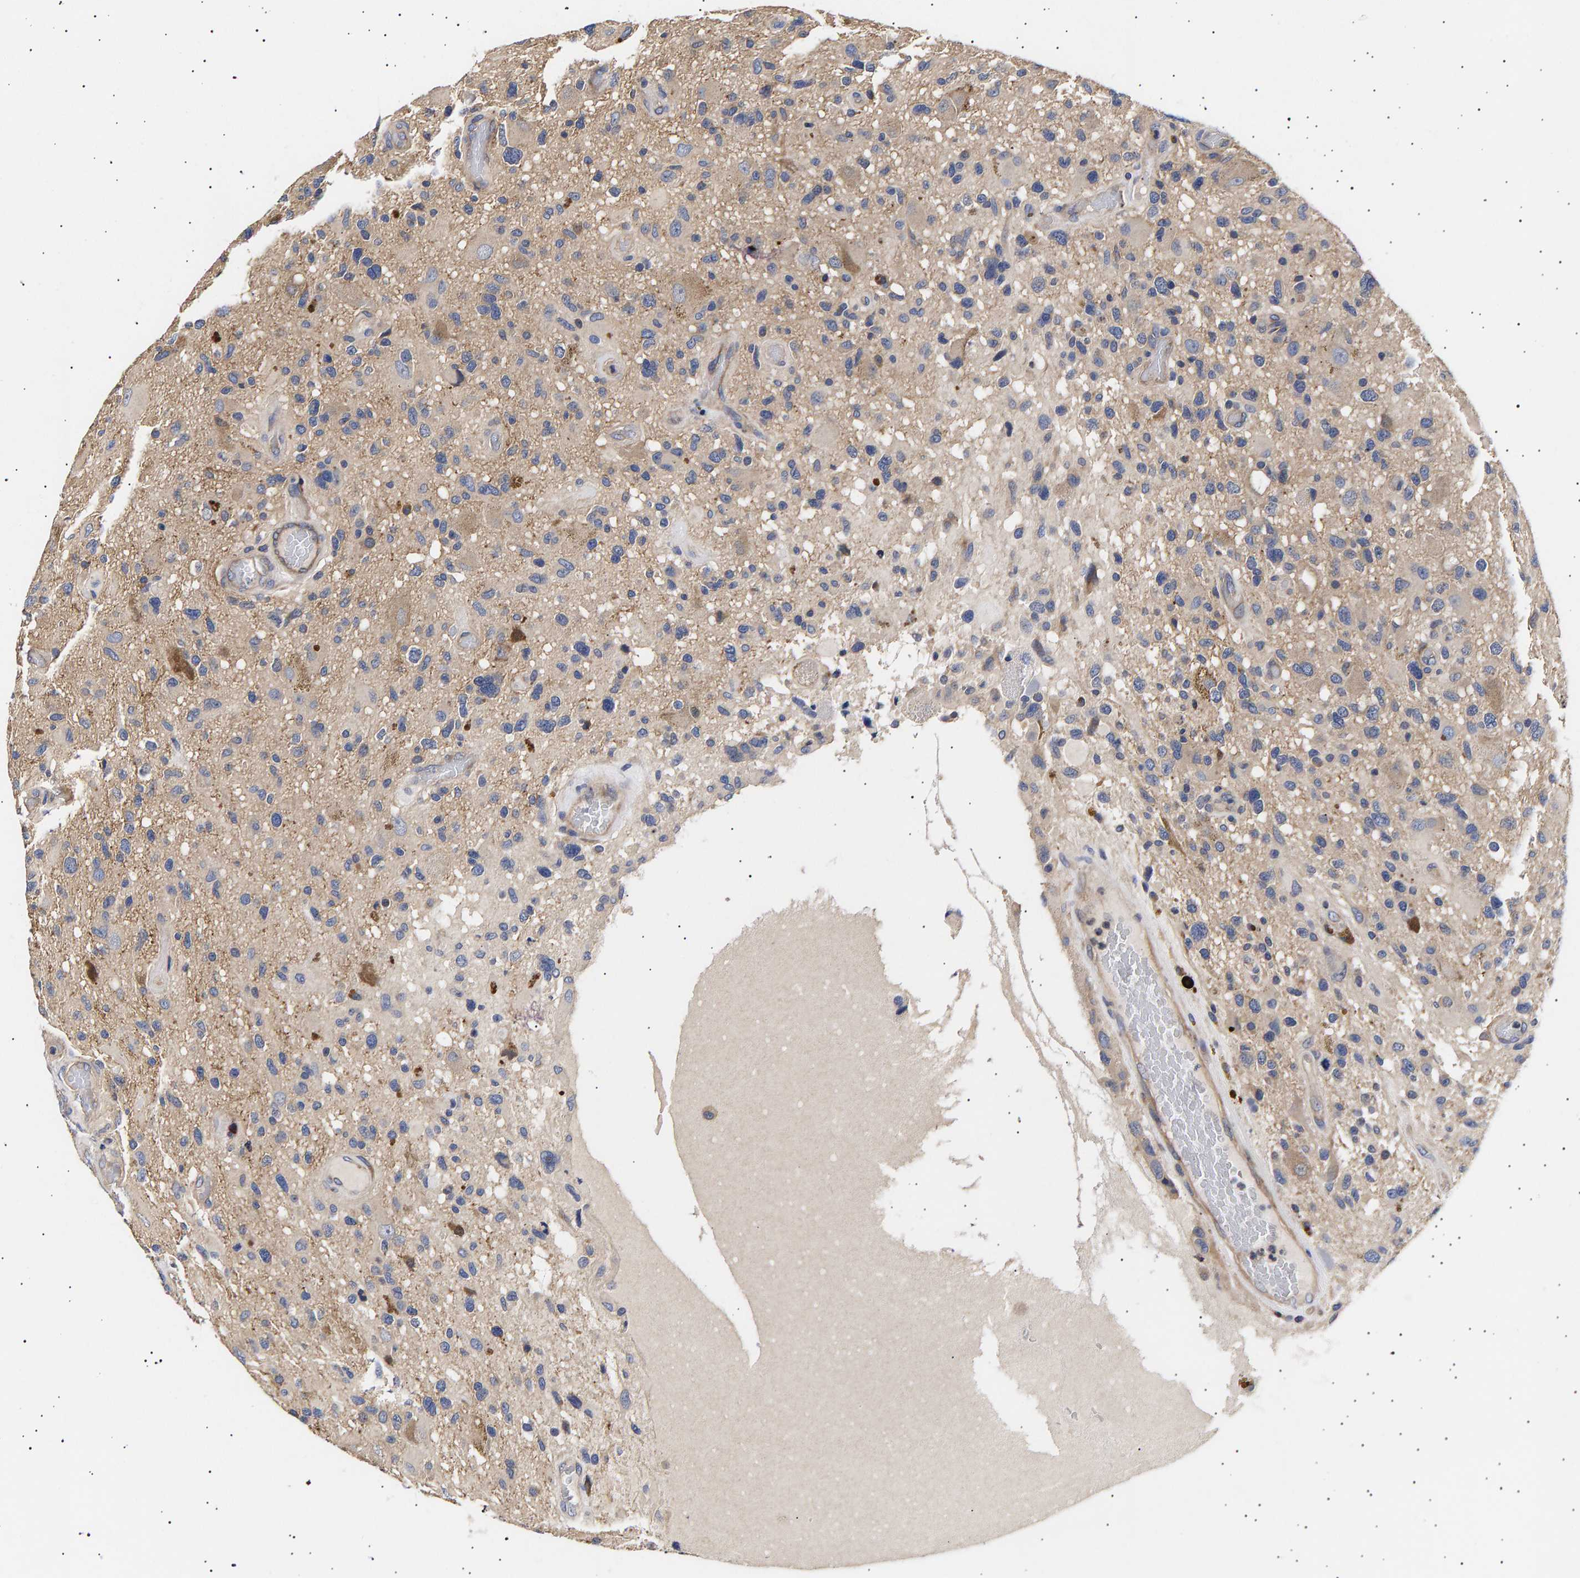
{"staining": {"intensity": "weak", "quantity": "<25%", "location": "cytoplasmic/membranous"}, "tissue": "glioma", "cell_type": "Tumor cells", "image_type": "cancer", "snomed": [{"axis": "morphology", "description": "Glioma, malignant, High grade"}, {"axis": "topography", "description": "Brain"}], "caption": "There is no significant positivity in tumor cells of malignant glioma (high-grade). (IHC, brightfield microscopy, high magnification).", "gene": "ANKRD40", "patient": {"sex": "male", "age": 33}}